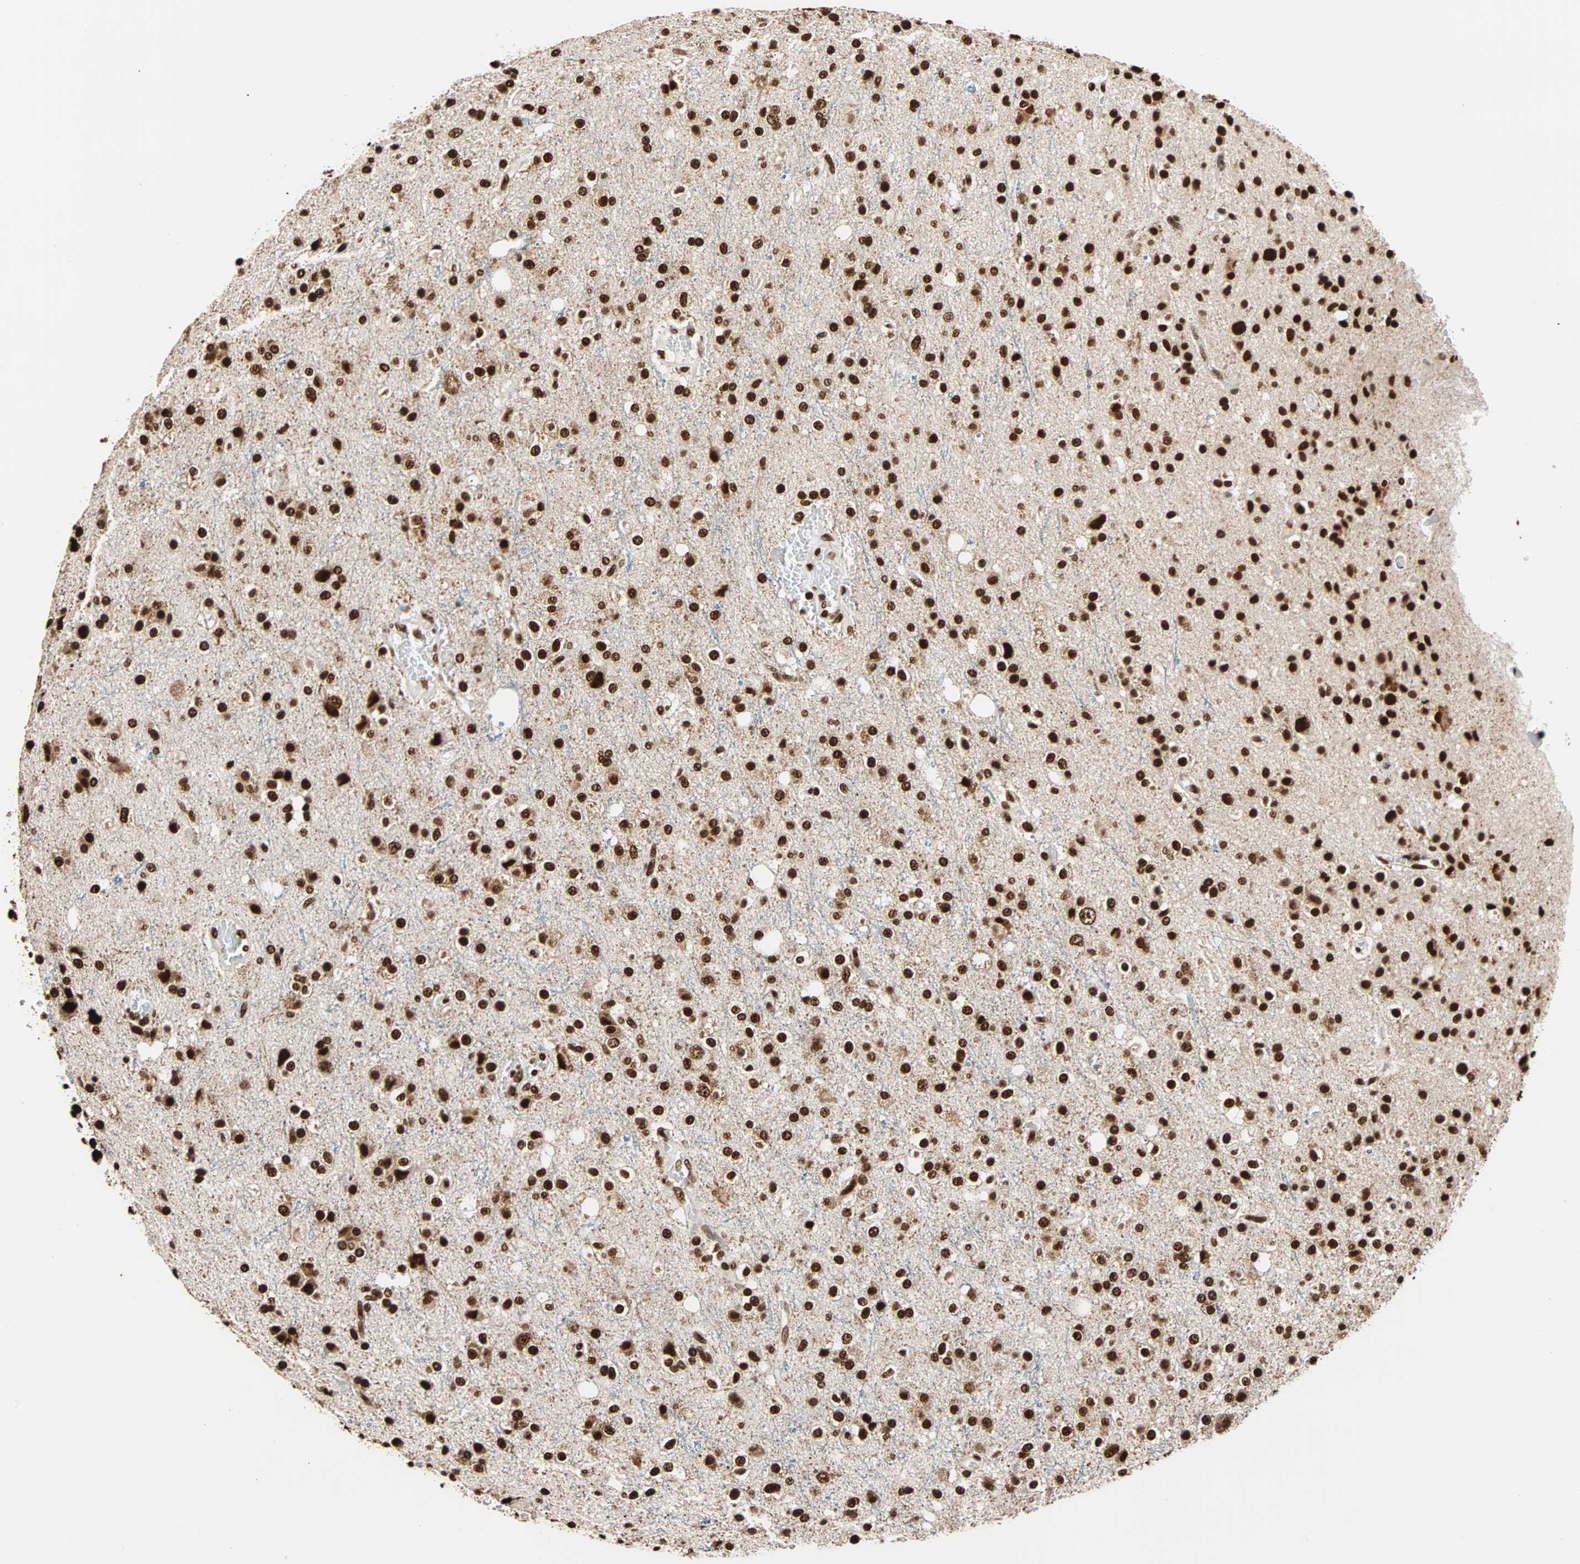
{"staining": {"intensity": "strong", "quantity": ">75%", "location": "nuclear"}, "tissue": "glioma", "cell_type": "Tumor cells", "image_type": "cancer", "snomed": [{"axis": "morphology", "description": "Glioma, malignant, High grade"}, {"axis": "topography", "description": "Brain"}], "caption": "High-grade glioma (malignant) was stained to show a protein in brown. There is high levels of strong nuclear positivity in approximately >75% of tumor cells.", "gene": "ILF2", "patient": {"sex": "male", "age": 47}}